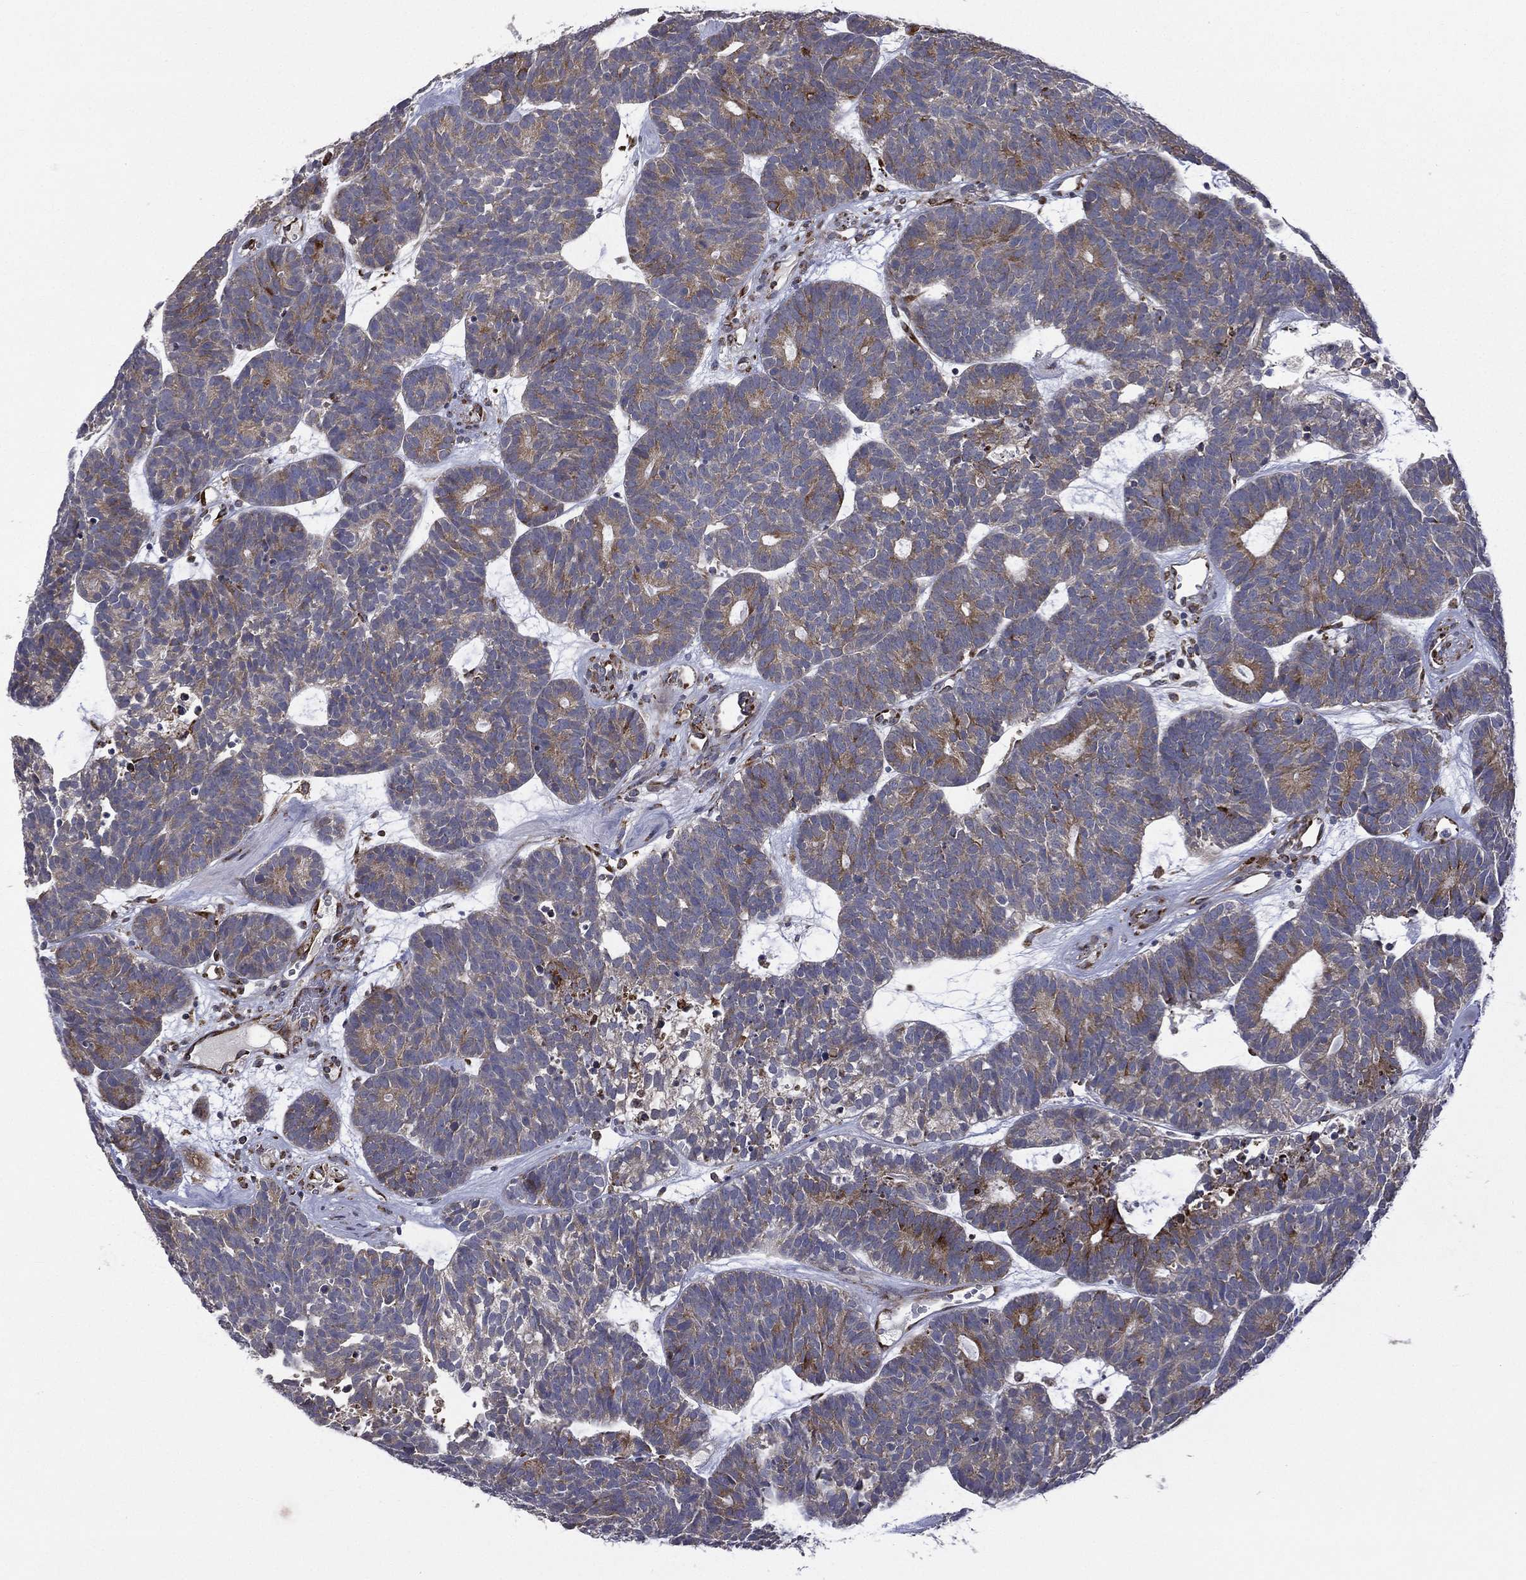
{"staining": {"intensity": "strong", "quantity": "<25%", "location": "cytoplasmic/membranous"}, "tissue": "head and neck cancer", "cell_type": "Tumor cells", "image_type": "cancer", "snomed": [{"axis": "morphology", "description": "Adenocarcinoma, NOS"}, {"axis": "topography", "description": "Head-Neck"}], "caption": "This is an image of IHC staining of head and neck adenocarcinoma, which shows strong staining in the cytoplasmic/membranous of tumor cells.", "gene": "C20orf96", "patient": {"sex": "female", "age": 81}}